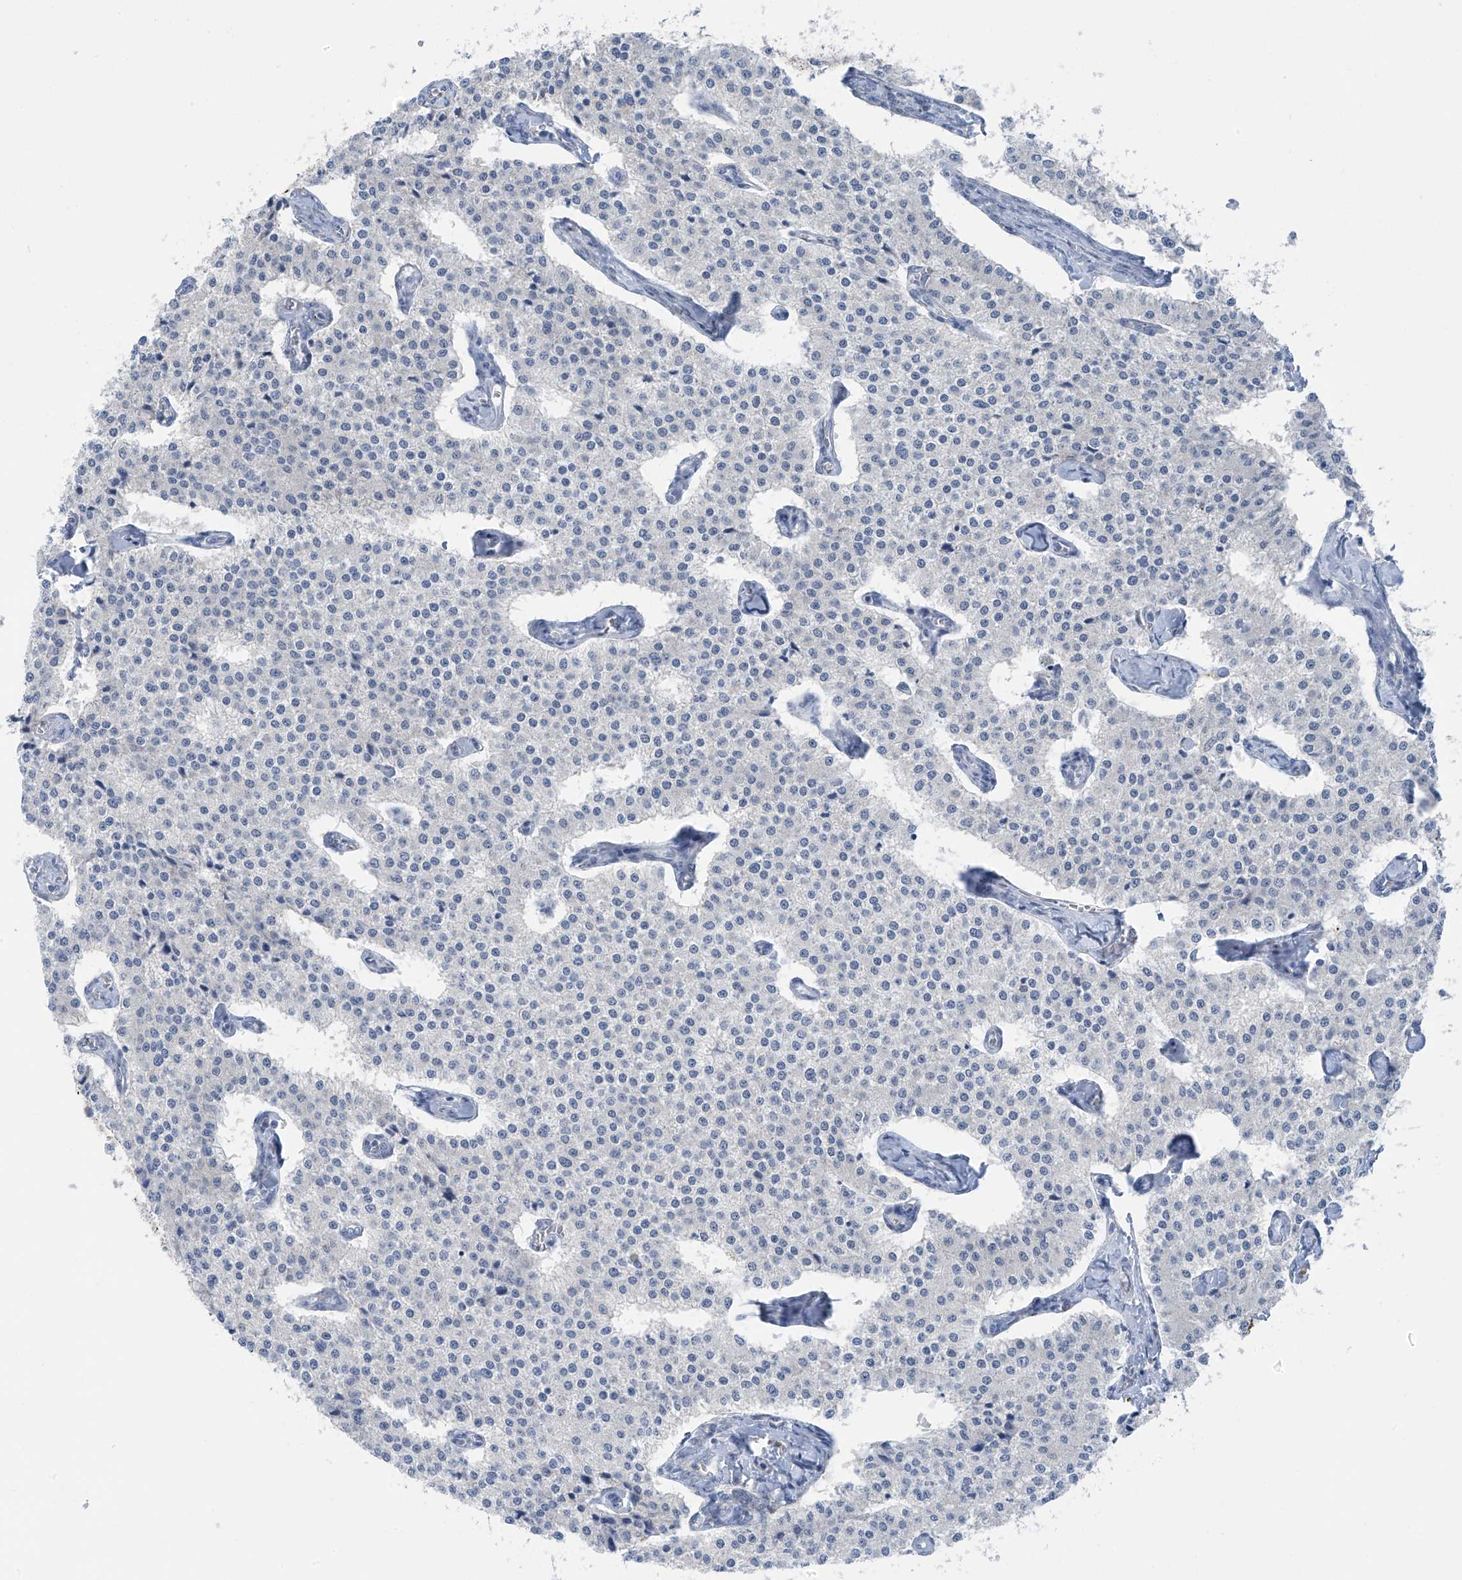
{"staining": {"intensity": "negative", "quantity": "none", "location": "none"}, "tissue": "carcinoid", "cell_type": "Tumor cells", "image_type": "cancer", "snomed": [{"axis": "morphology", "description": "Carcinoid, malignant, NOS"}, {"axis": "topography", "description": "Colon"}], "caption": "DAB (3,3'-diaminobenzidine) immunohistochemical staining of human carcinoid shows no significant expression in tumor cells.", "gene": "ZNF793", "patient": {"sex": "female", "age": 52}}